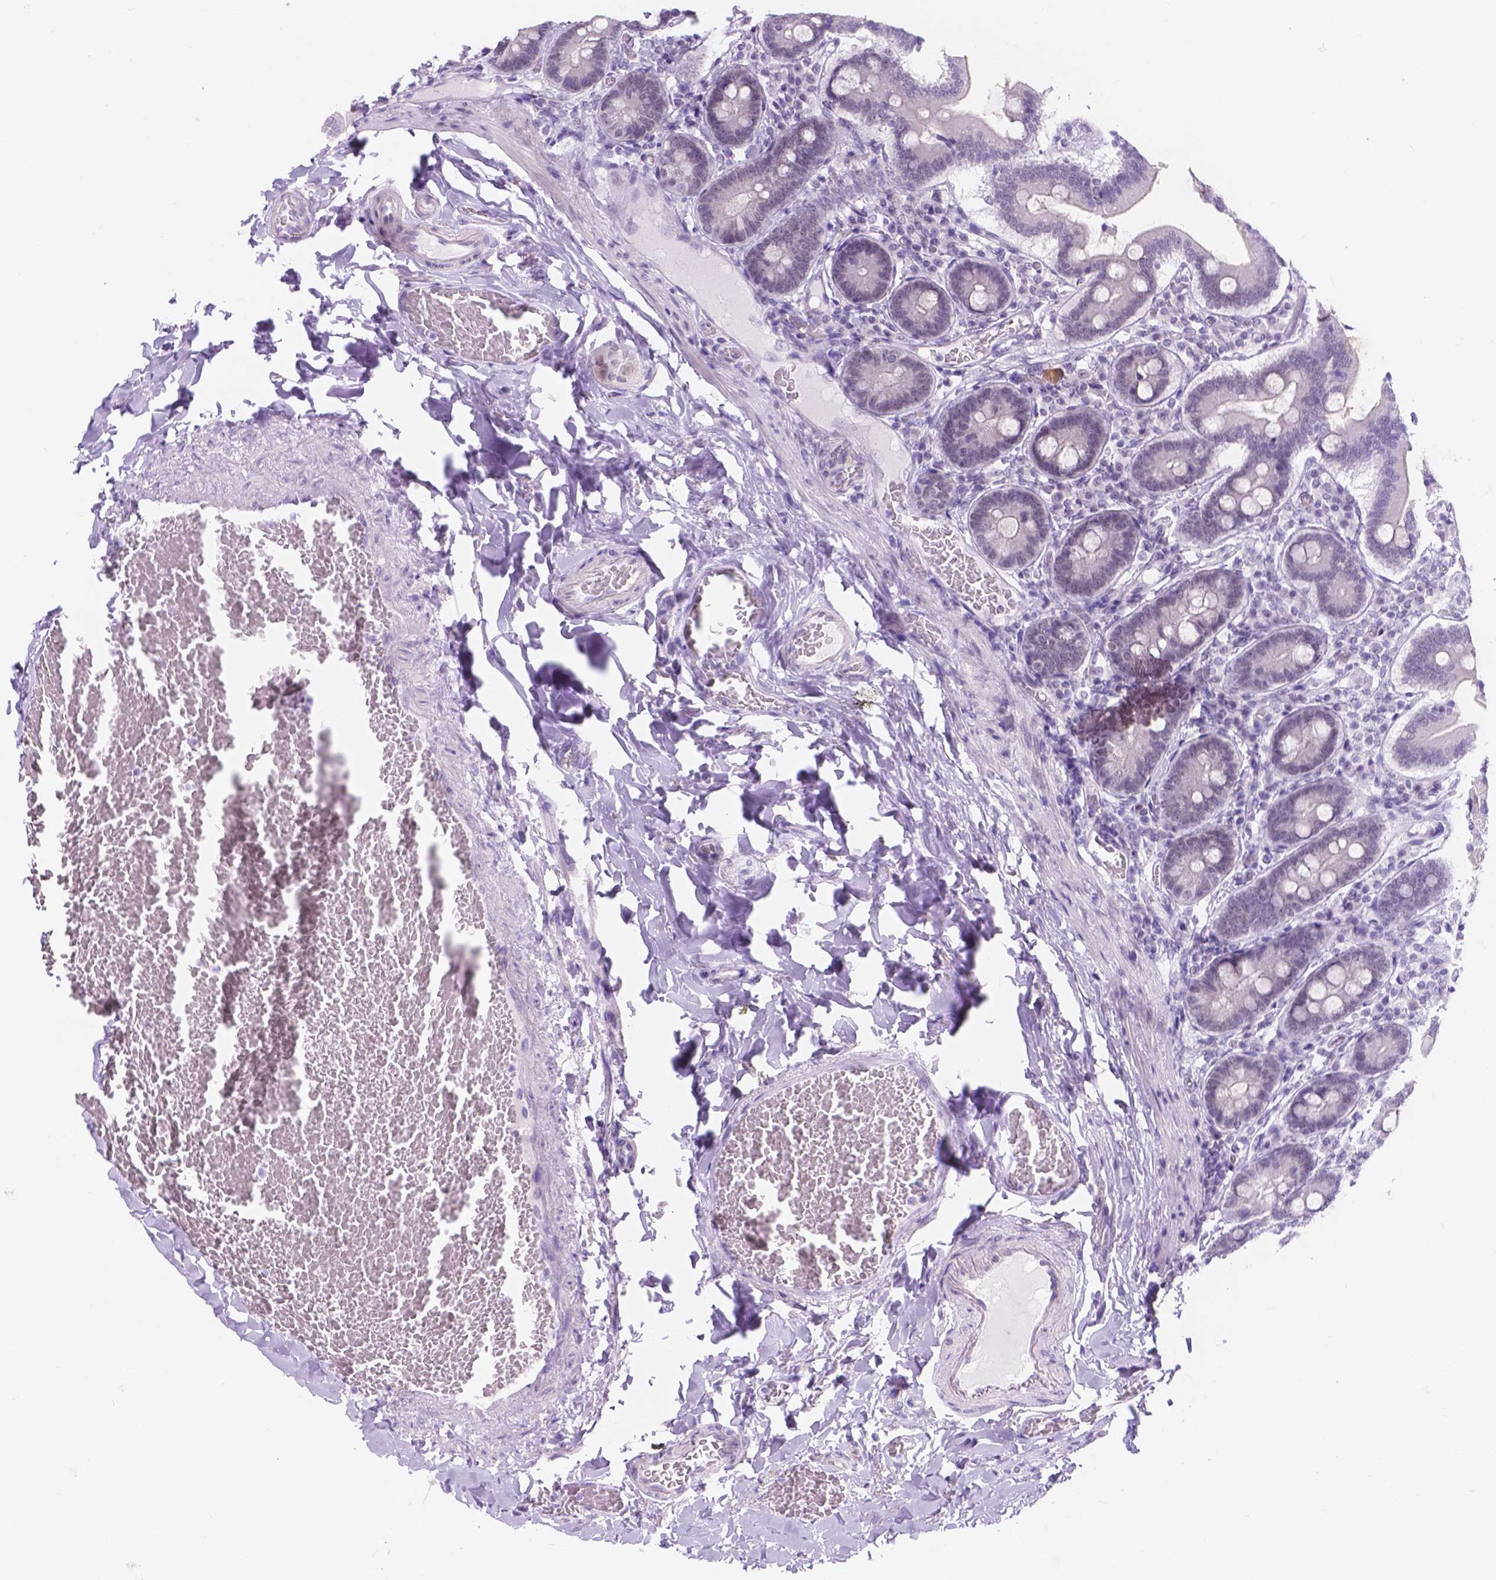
{"staining": {"intensity": "negative", "quantity": "none", "location": "none"}, "tissue": "duodenum", "cell_type": "Glandular cells", "image_type": "normal", "snomed": [{"axis": "morphology", "description": "Normal tissue, NOS"}, {"axis": "topography", "description": "Duodenum"}], "caption": "The IHC photomicrograph has no significant expression in glandular cells of duodenum.", "gene": "DCC", "patient": {"sex": "female", "age": 62}}